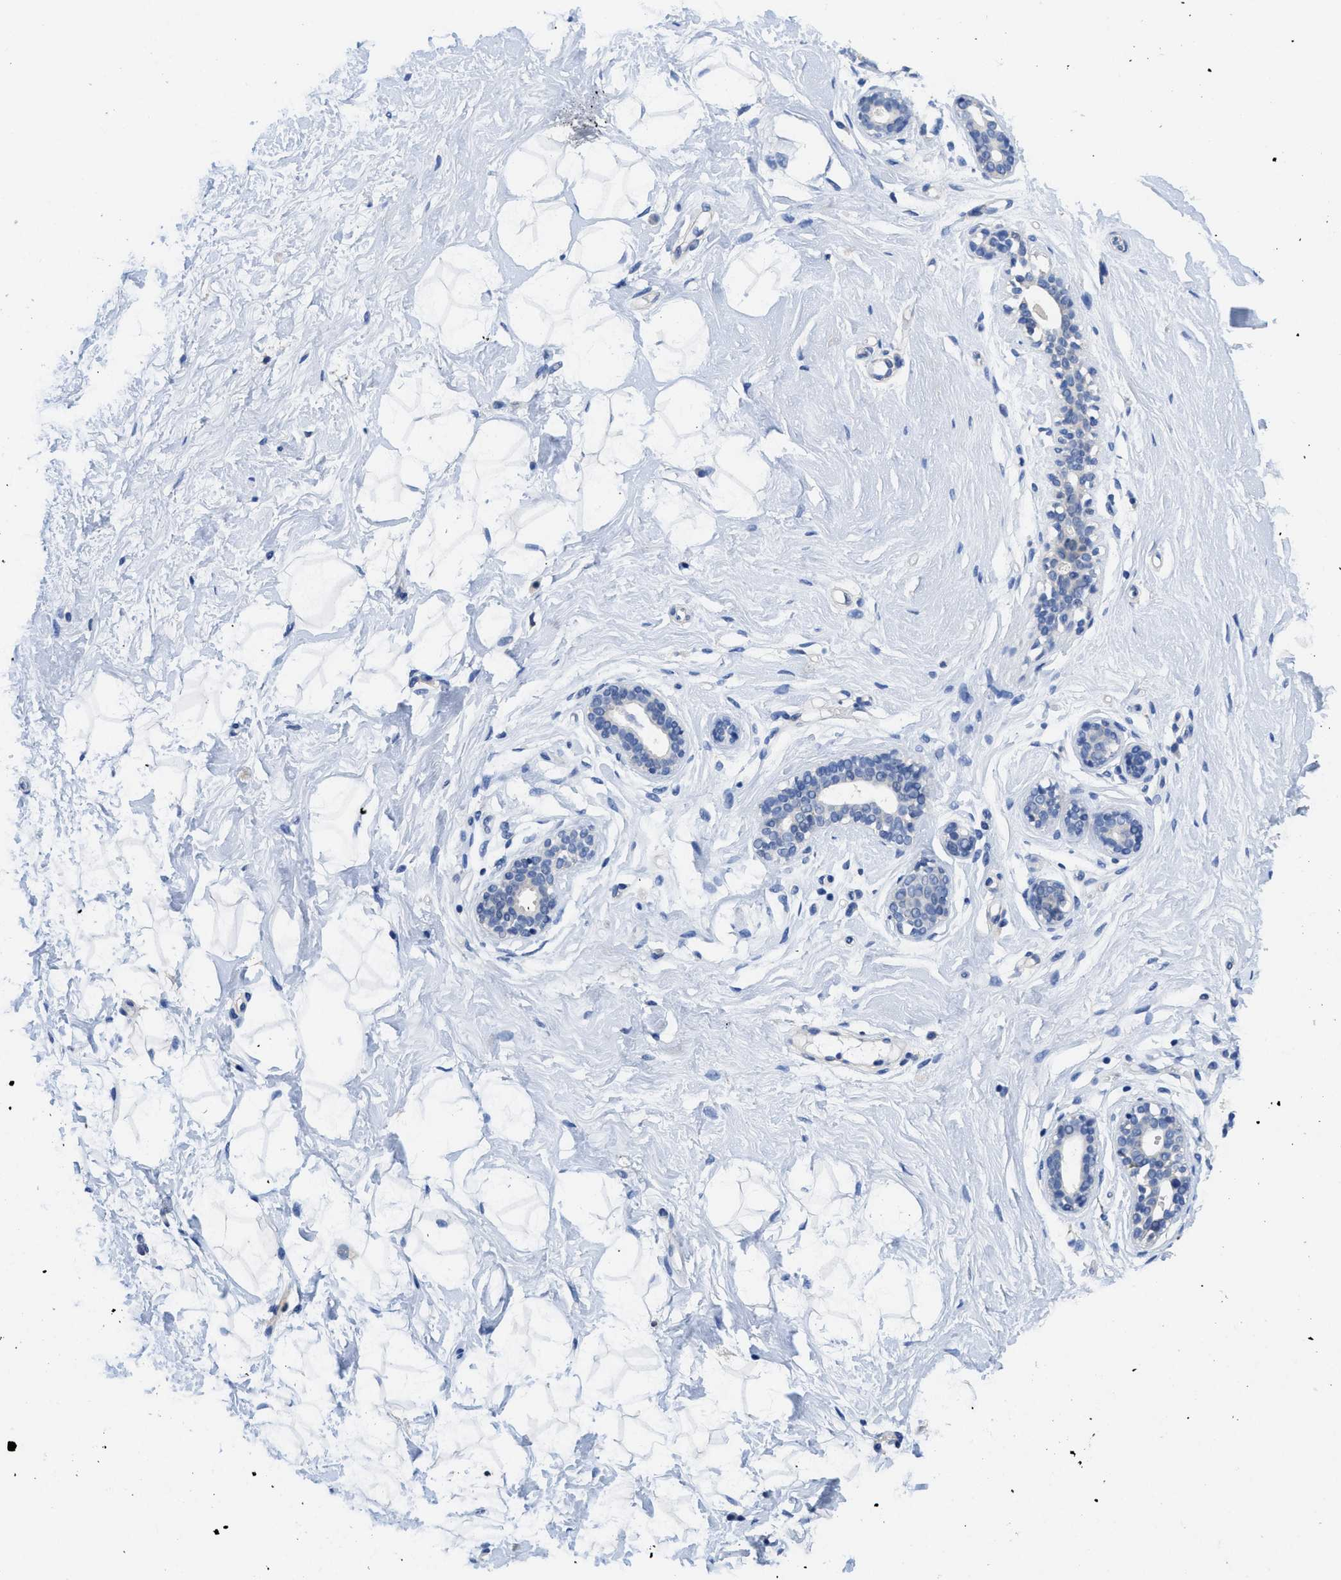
{"staining": {"intensity": "negative", "quantity": "none", "location": "none"}, "tissue": "breast", "cell_type": "Adipocytes", "image_type": "normal", "snomed": [{"axis": "morphology", "description": "Normal tissue, NOS"}, {"axis": "topography", "description": "Breast"}], "caption": "Immunohistochemical staining of unremarkable breast displays no significant positivity in adipocytes. Brightfield microscopy of IHC stained with DAB (brown) and hematoxylin (blue), captured at high magnification.", "gene": "CA9", "patient": {"sex": "female", "age": 23}}